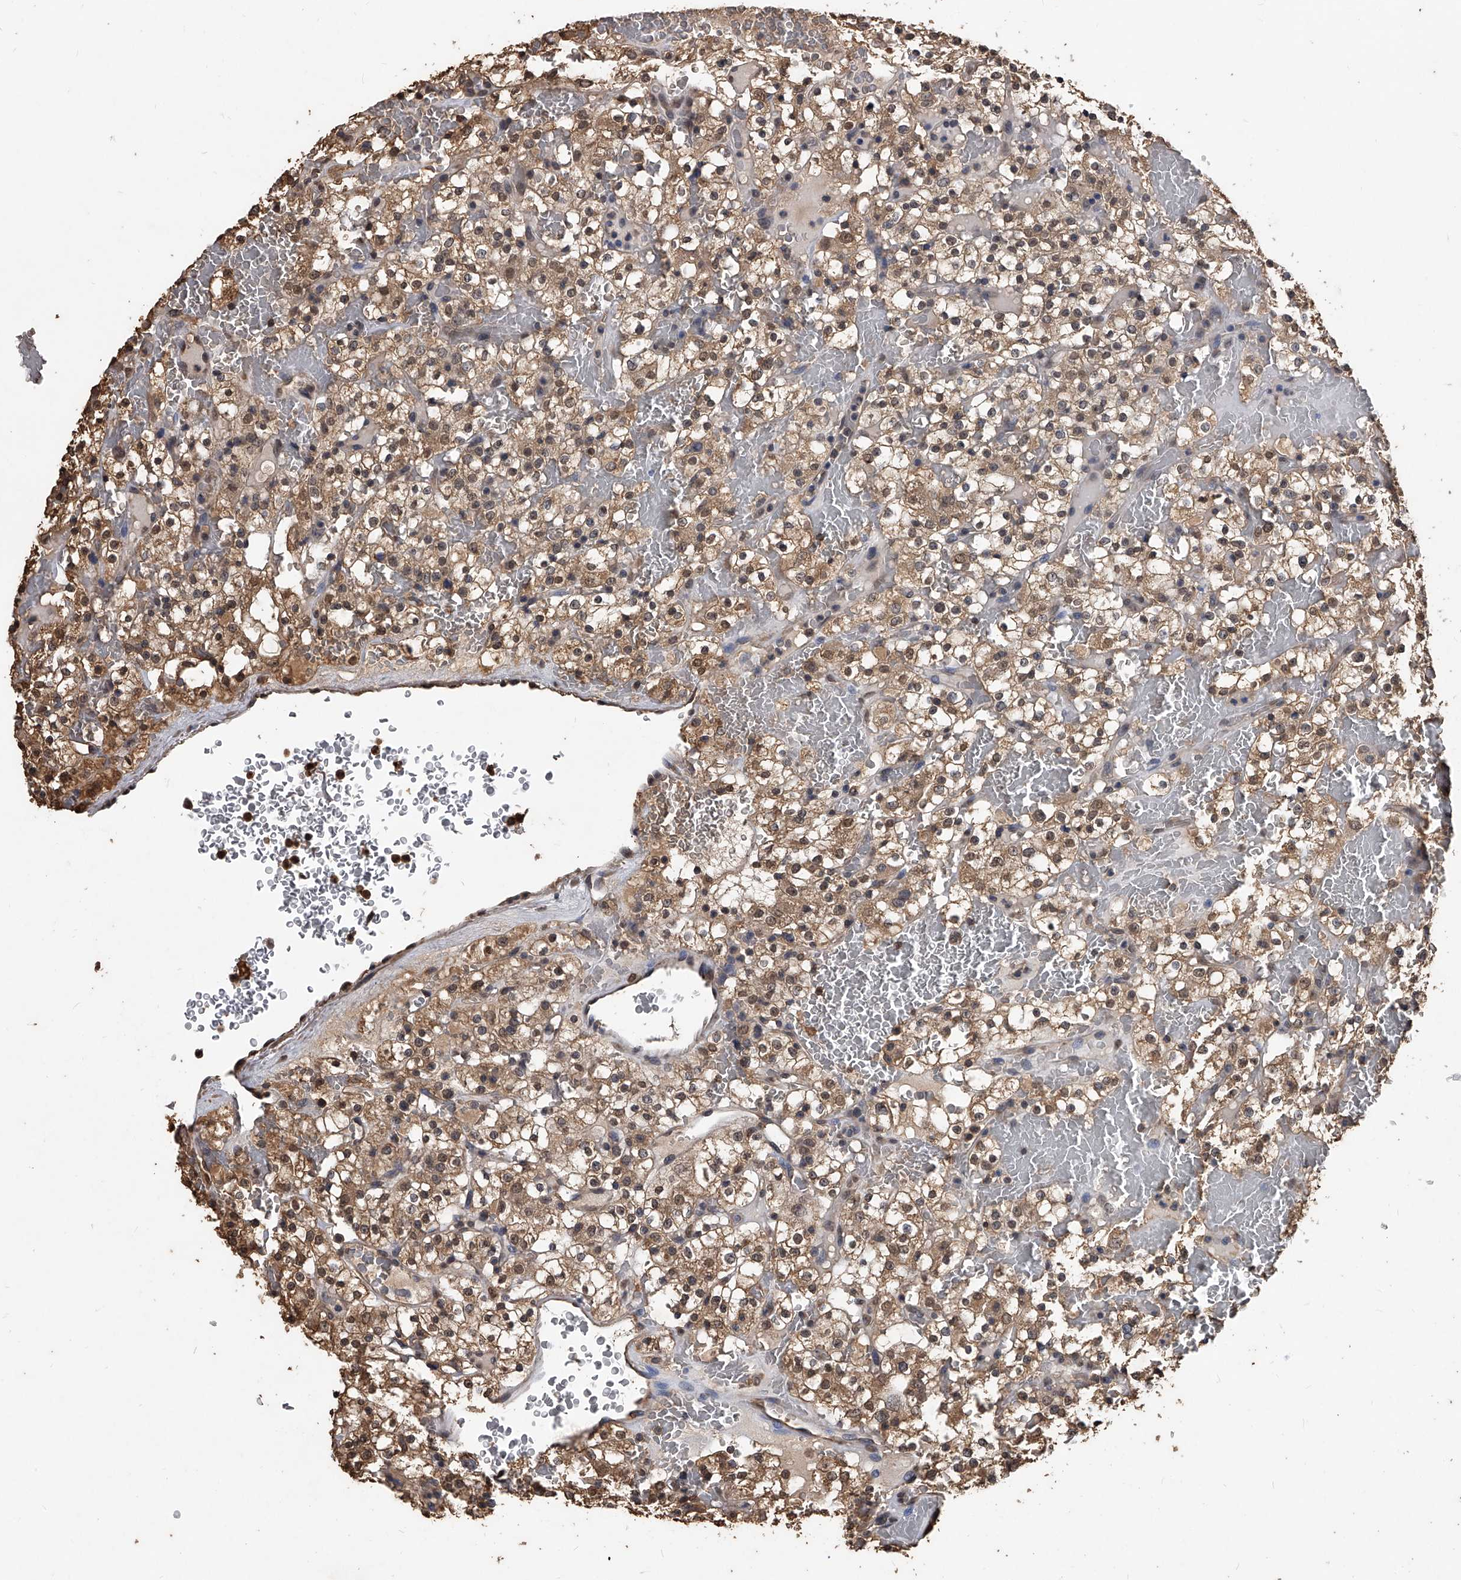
{"staining": {"intensity": "moderate", "quantity": ">75%", "location": "cytoplasmic/membranous,nuclear"}, "tissue": "renal cancer", "cell_type": "Tumor cells", "image_type": "cancer", "snomed": [{"axis": "morphology", "description": "Normal tissue, NOS"}, {"axis": "morphology", "description": "Adenocarcinoma, NOS"}, {"axis": "topography", "description": "Kidney"}], "caption": "Renal cancer (adenocarcinoma) stained with a brown dye demonstrates moderate cytoplasmic/membranous and nuclear positive staining in about >75% of tumor cells.", "gene": "FBXL4", "patient": {"sex": "female", "age": 72}}